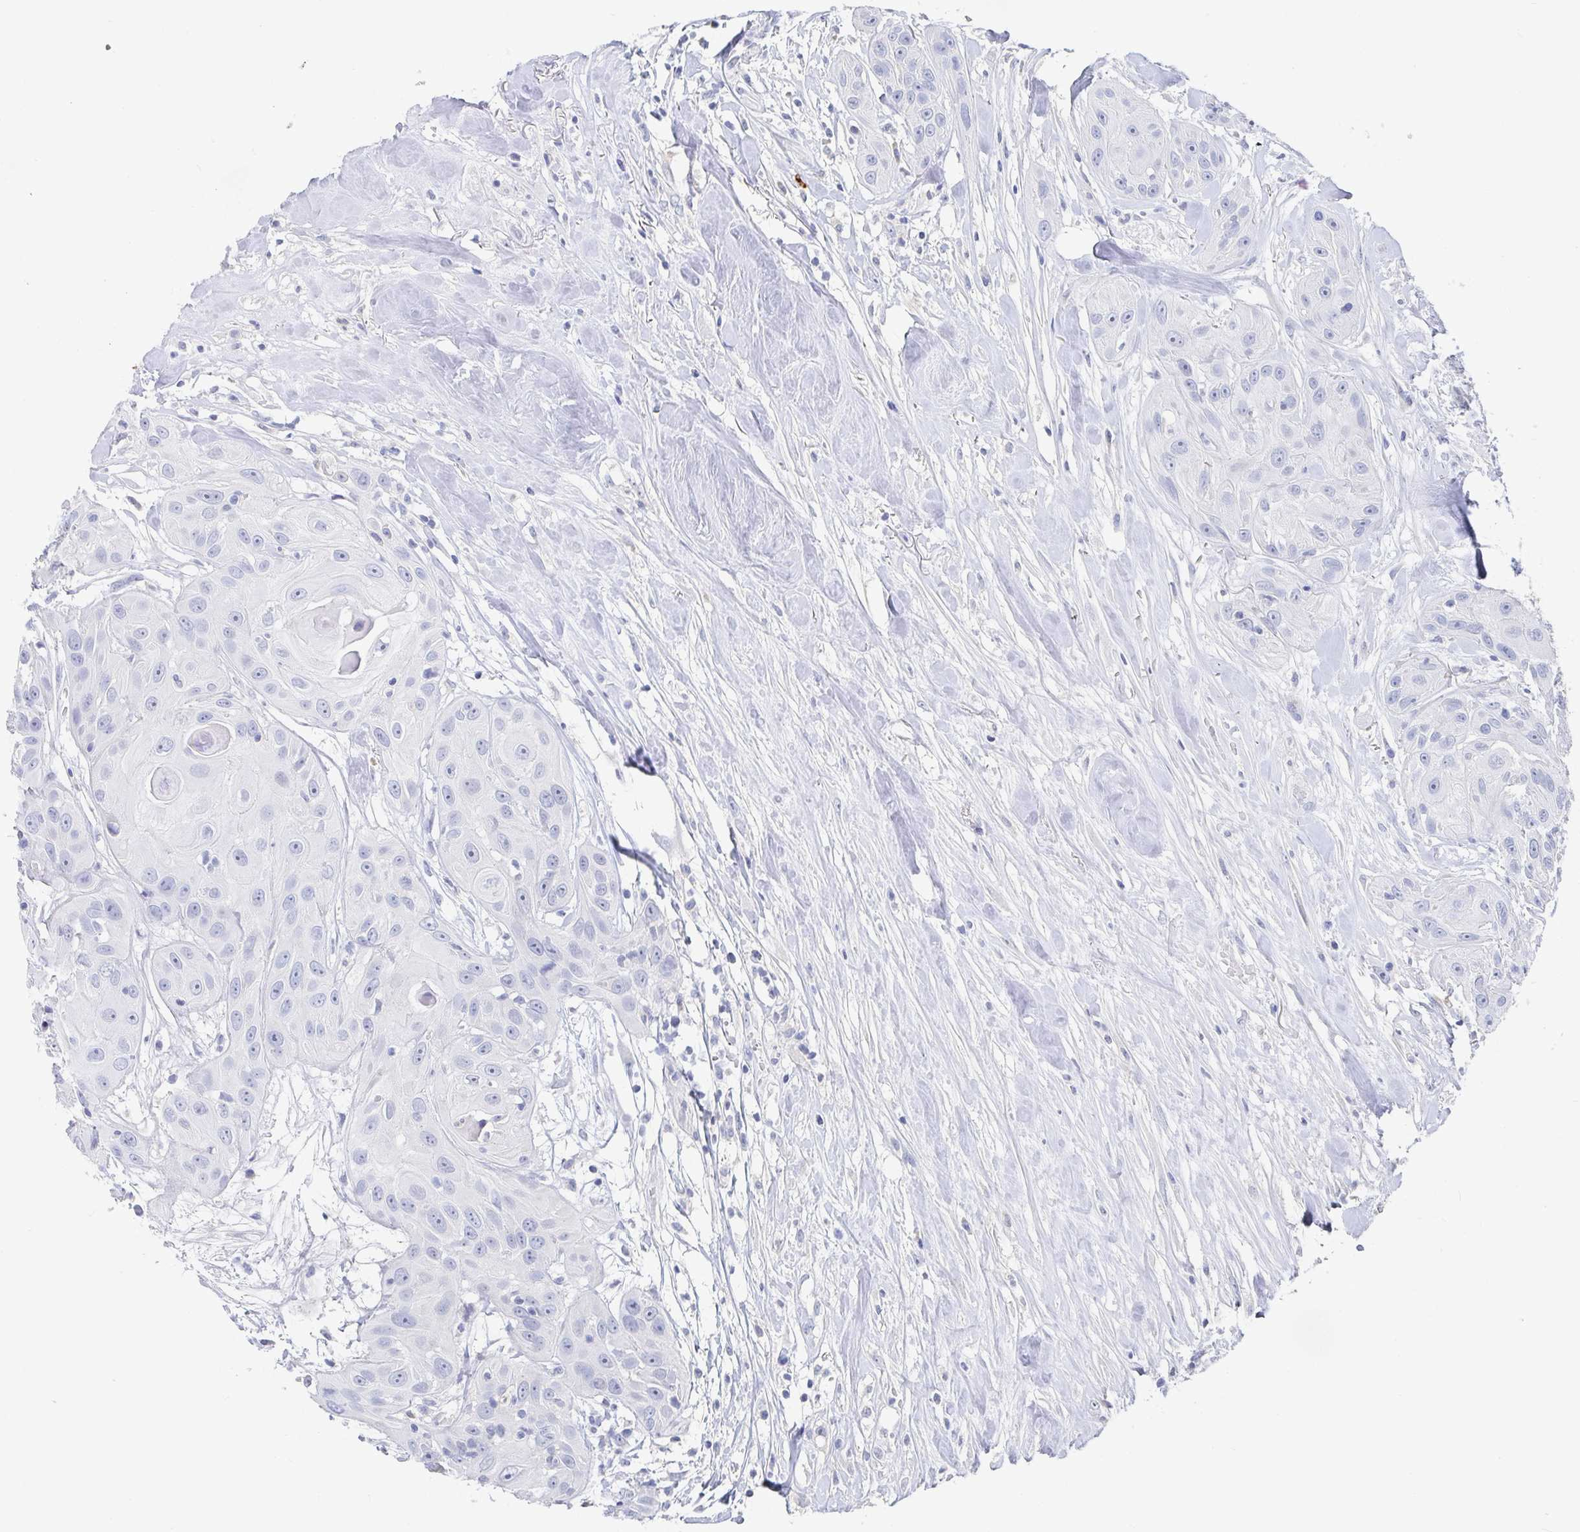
{"staining": {"intensity": "negative", "quantity": "none", "location": "none"}, "tissue": "head and neck cancer", "cell_type": "Tumor cells", "image_type": "cancer", "snomed": [{"axis": "morphology", "description": "Squamous cell carcinoma, NOS"}, {"axis": "topography", "description": "Oral tissue"}, {"axis": "topography", "description": "Head-Neck"}], "caption": "Head and neck squamous cell carcinoma was stained to show a protein in brown. There is no significant expression in tumor cells. (DAB (3,3'-diaminobenzidine) immunohistochemistry visualized using brightfield microscopy, high magnification).", "gene": "ZNF430", "patient": {"sex": "male", "age": 77}}